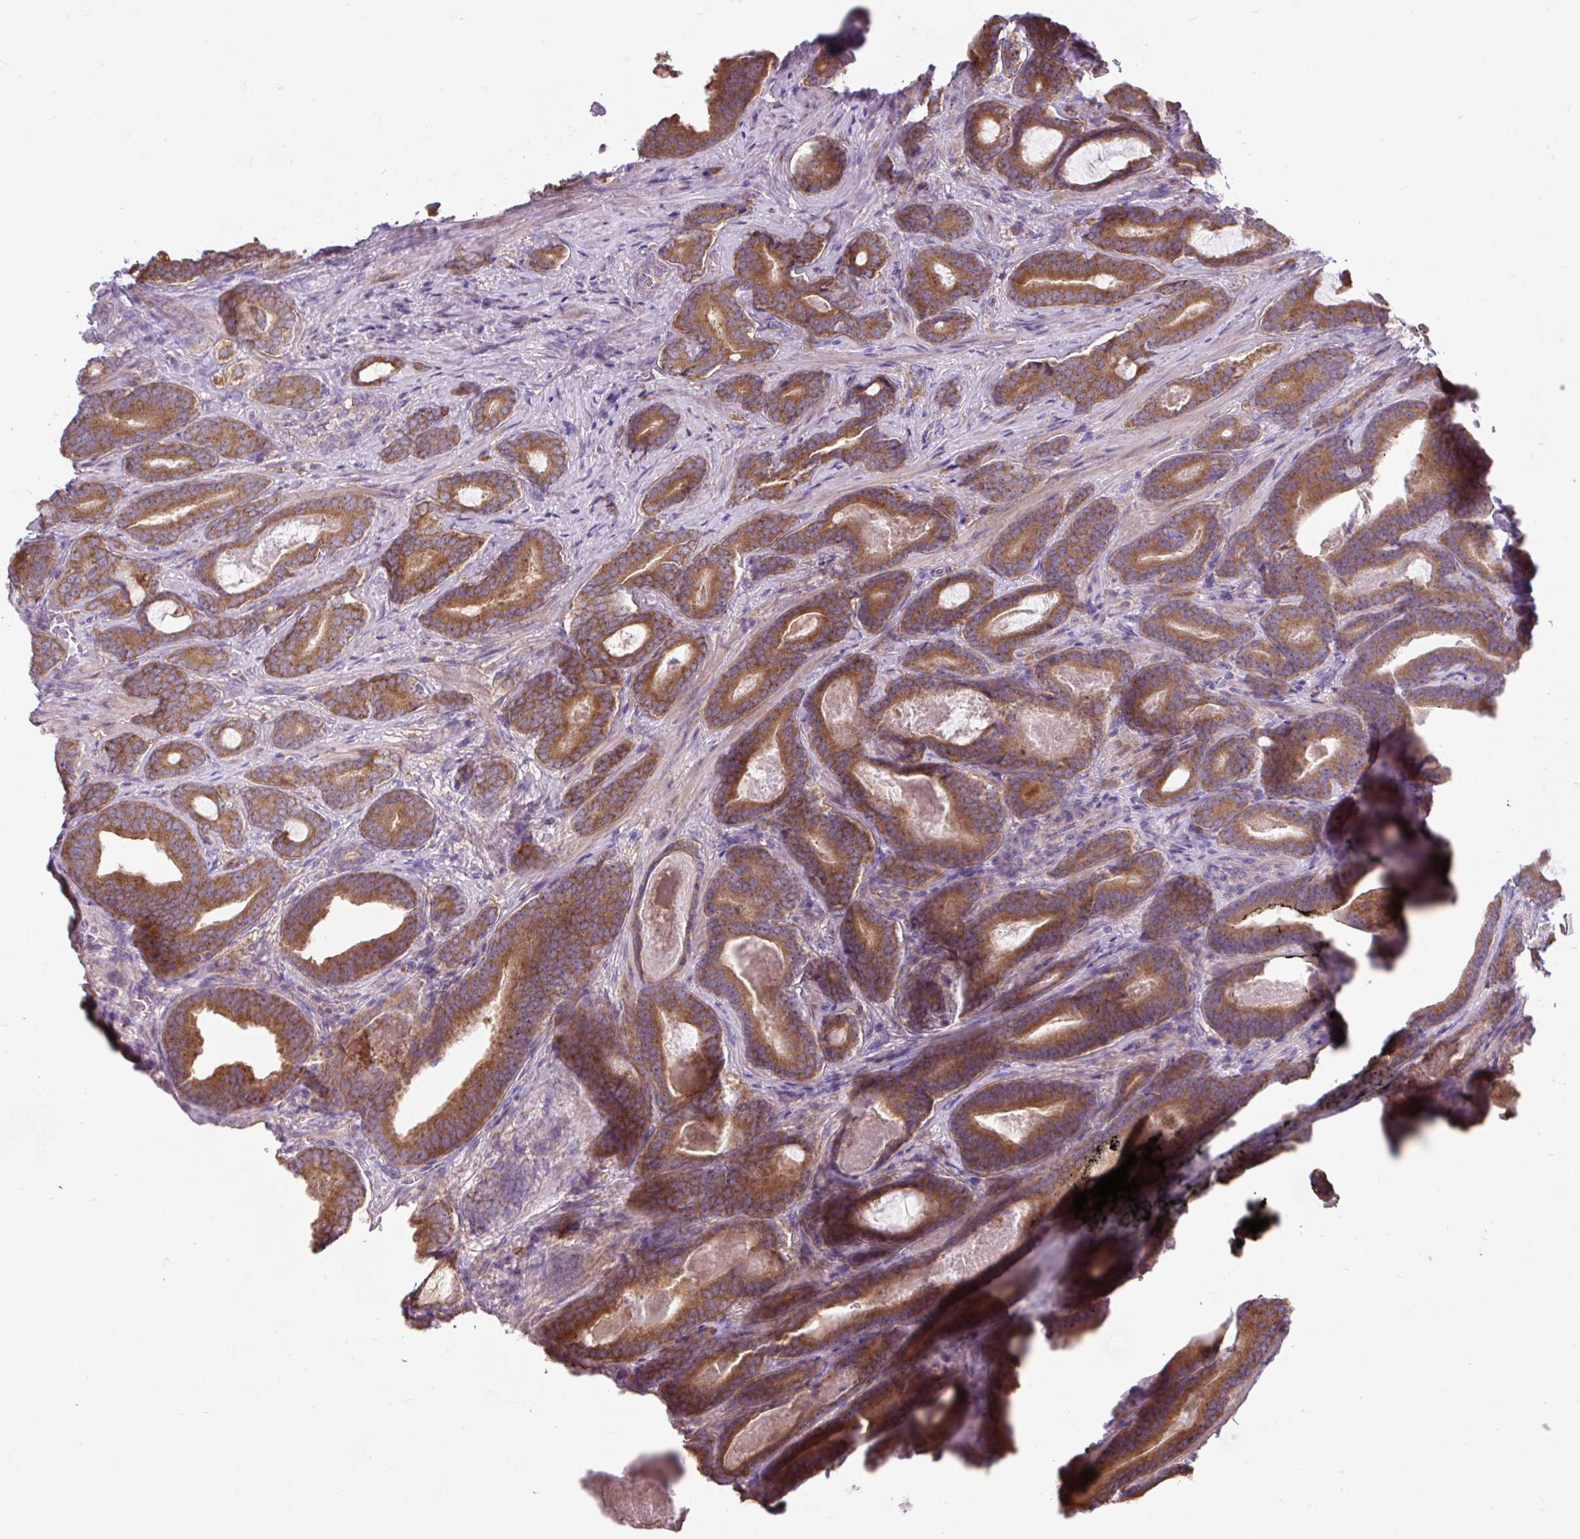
{"staining": {"intensity": "moderate", "quantity": ">75%", "location": "cytoplasmic/membranous"}, "tissue": "prostate cancer", "cell_type": "Tumor cells", "image_type": "cancer", "snomed": [{"axis": "morphology", "description": "Adenocarcinoma, Low grade"}, {"axis": "topography", "description": "Prostate and seminal vesicle, NOS"}], "caption": "Human prostate cancer (adenocarcinoma (low-grade)) stained for a protein (brown) exhibits moderate cytoplasmic/membranous positive expression in approximately >75% of tumor cells.", "gene": "RALBP1", "patient": {"sex": "male", "age": 61}}